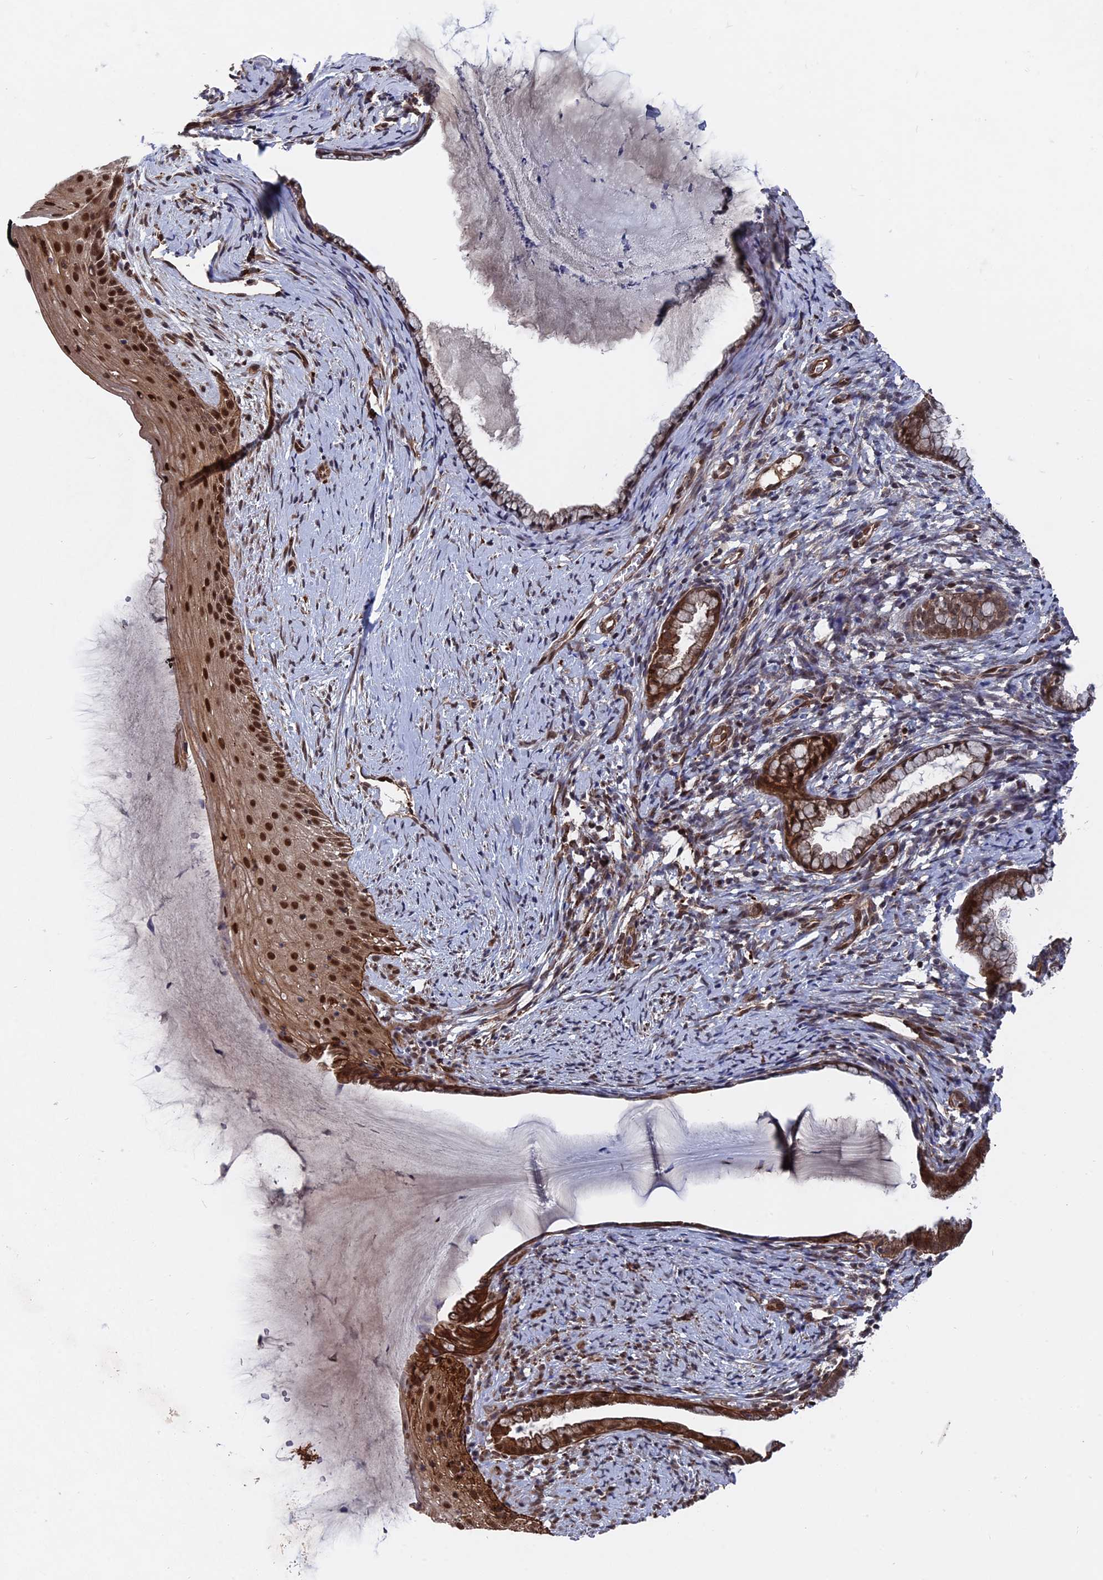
{"staining": {"intensity": "moderate", "quantity": ">75%", "location": "cytoplasmic/membranous,nuclear"}, "tissue": "cervix", "cell_type": "Glandular cells", "image_type": "normal", "snomed": [{"axis": "morphology", "description": "Normal tissue, NOS"}, {"axis": "topography", "description": "Cervix"}], "caption": "Protein expression analysis of benign cervix shows moderate cytoplasmic/membranous,nuclear expression in about >75% of glandular cells.", "gene": "NOSIP", "patient": {"sex": "female", "age": 36}}